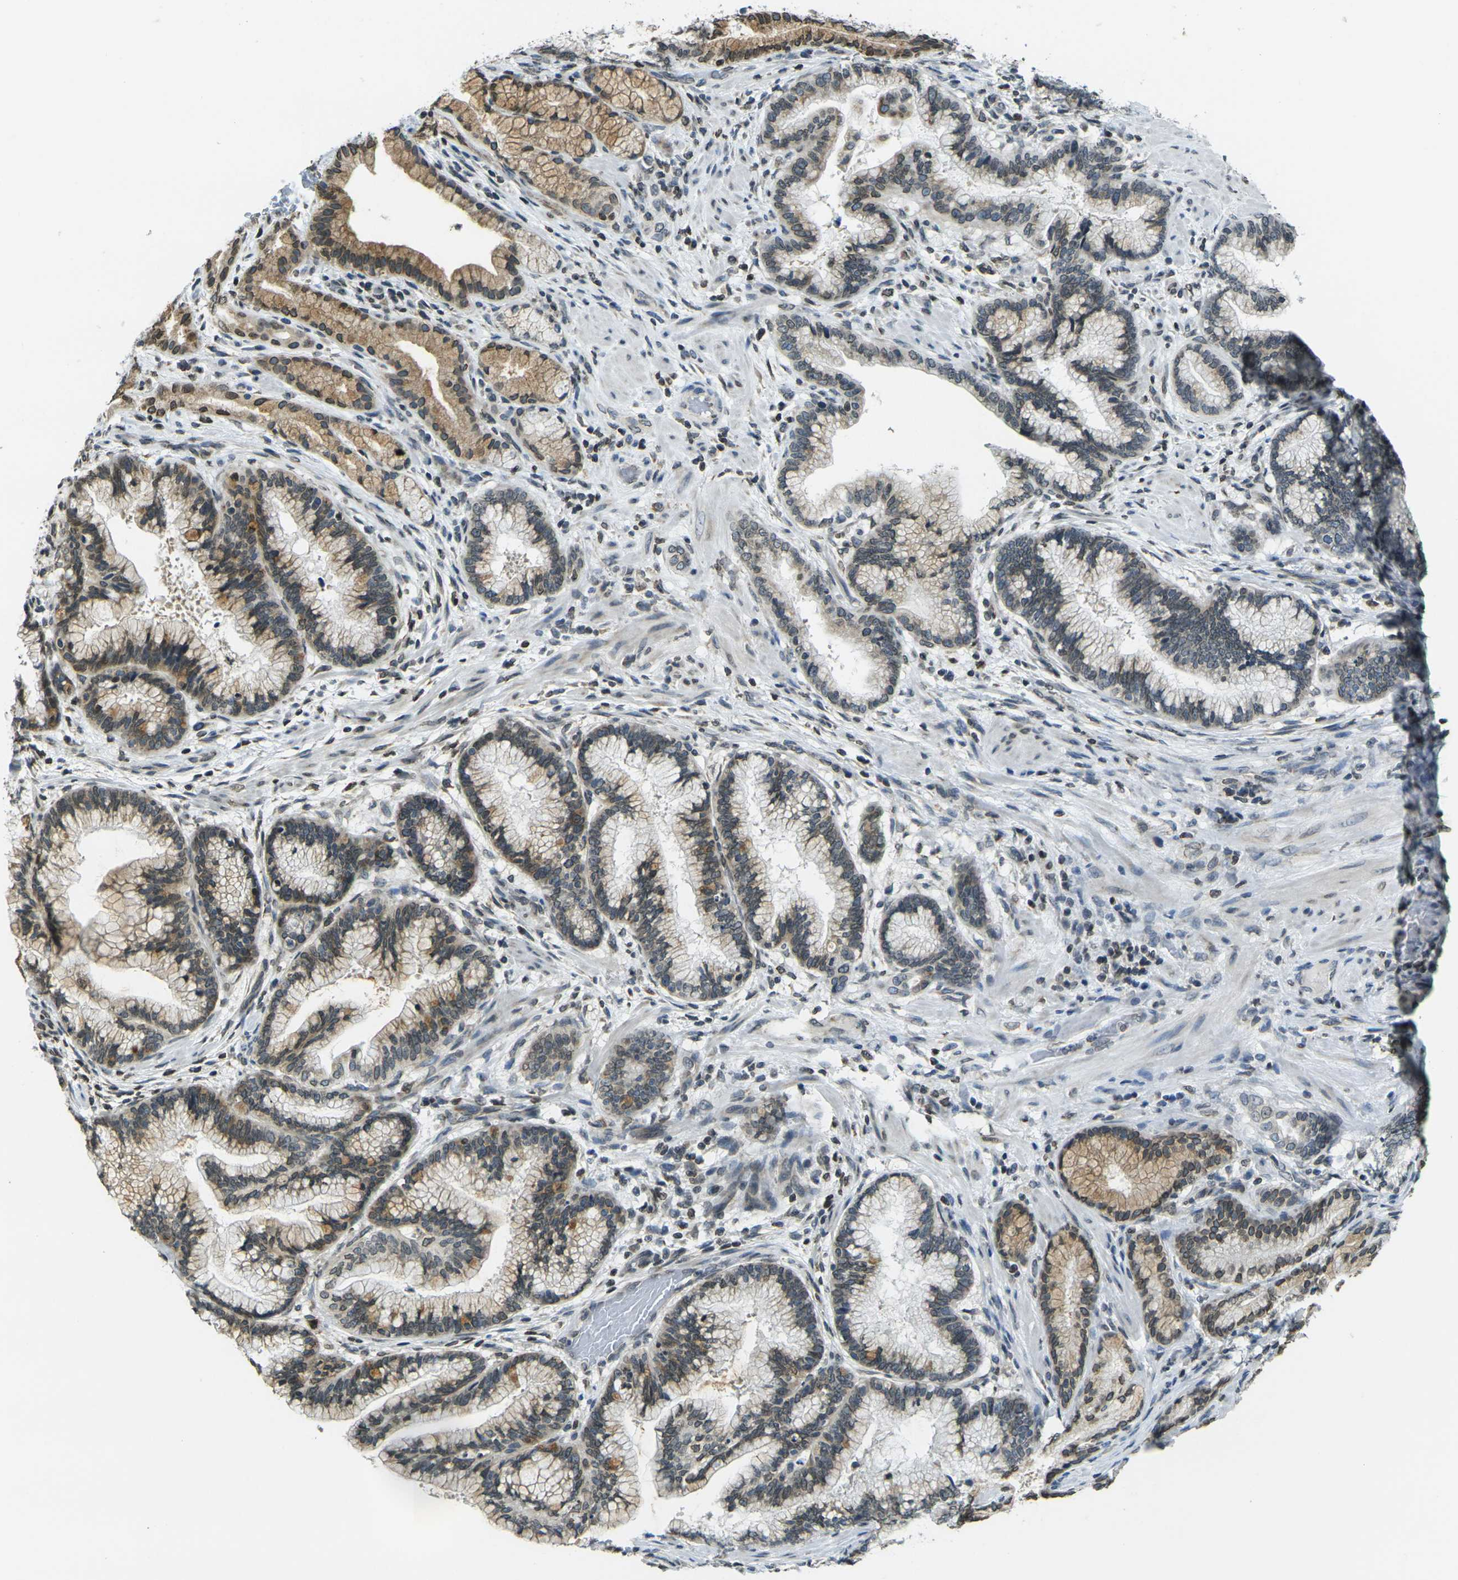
{"staining": {"intensity": "moderate", "quantity": ">75%", "location": "cytoplasmic/membranous,nuclear"}, "tissue": "pancreatic cancer", "cell_type": "Tumor cells", "image_type": "cancer", "snomed": [{"axis": "morphology", "description": "Adenocarcinoma, NOS"}, {"axis": "topography", "description": "Pancreas"}], "caption": "Immunohistochemistry (IHC) histopathology image of adenocarcinoma (pancreatic) stained for a protein (brown), which exhibits medium levels of moderate cytoplasmic/membranous and nuclear expression in approximately >75% of tumor cells.", "gene": "BRDT", "patient": {"sex": "female", "age": 64}}